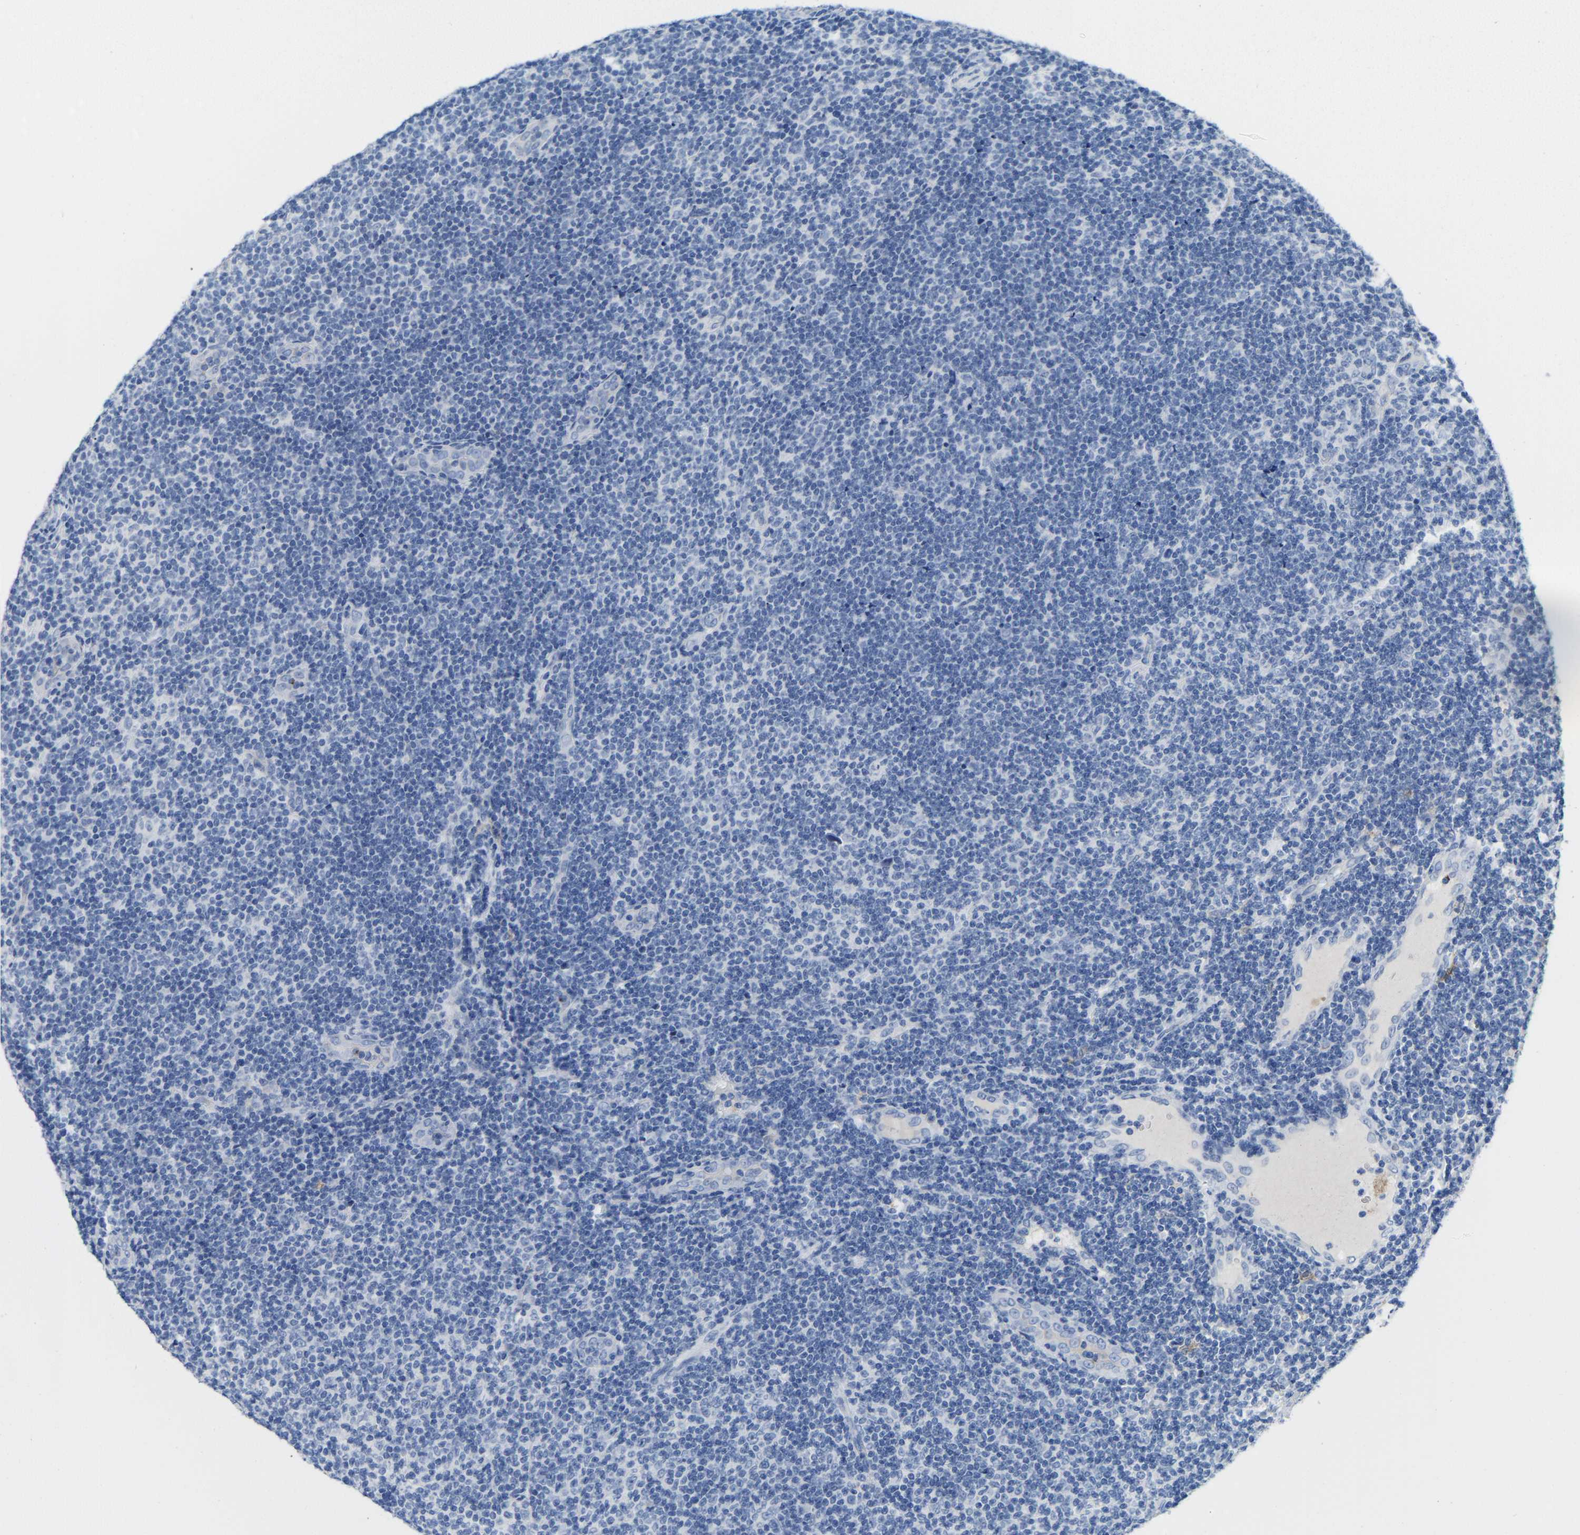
{"staining": {"intensity": "negative", "quantity": "none", "location": "none"}, "tissue": "lymphoma", "cell_type": "Tumor cells", "image_type": "cancer", "snomed": [{"axis": "morphology", "description": "Malignant lymphoma, non-Hodgkin's type, Low grade"}, {"axis": "topography", "description": "Lymph node"}], "caption": "Immunohistochemistry histopathology image of neoplastic tissue: human low-grade malignant lymphoma, non-Hodgkin's type stained with DAB reveals no significant protein expression in tumor cells. Nuclei are stained in blue.", "gene": "ULBP2", "patient": {"sex": "male", "age": 83}}